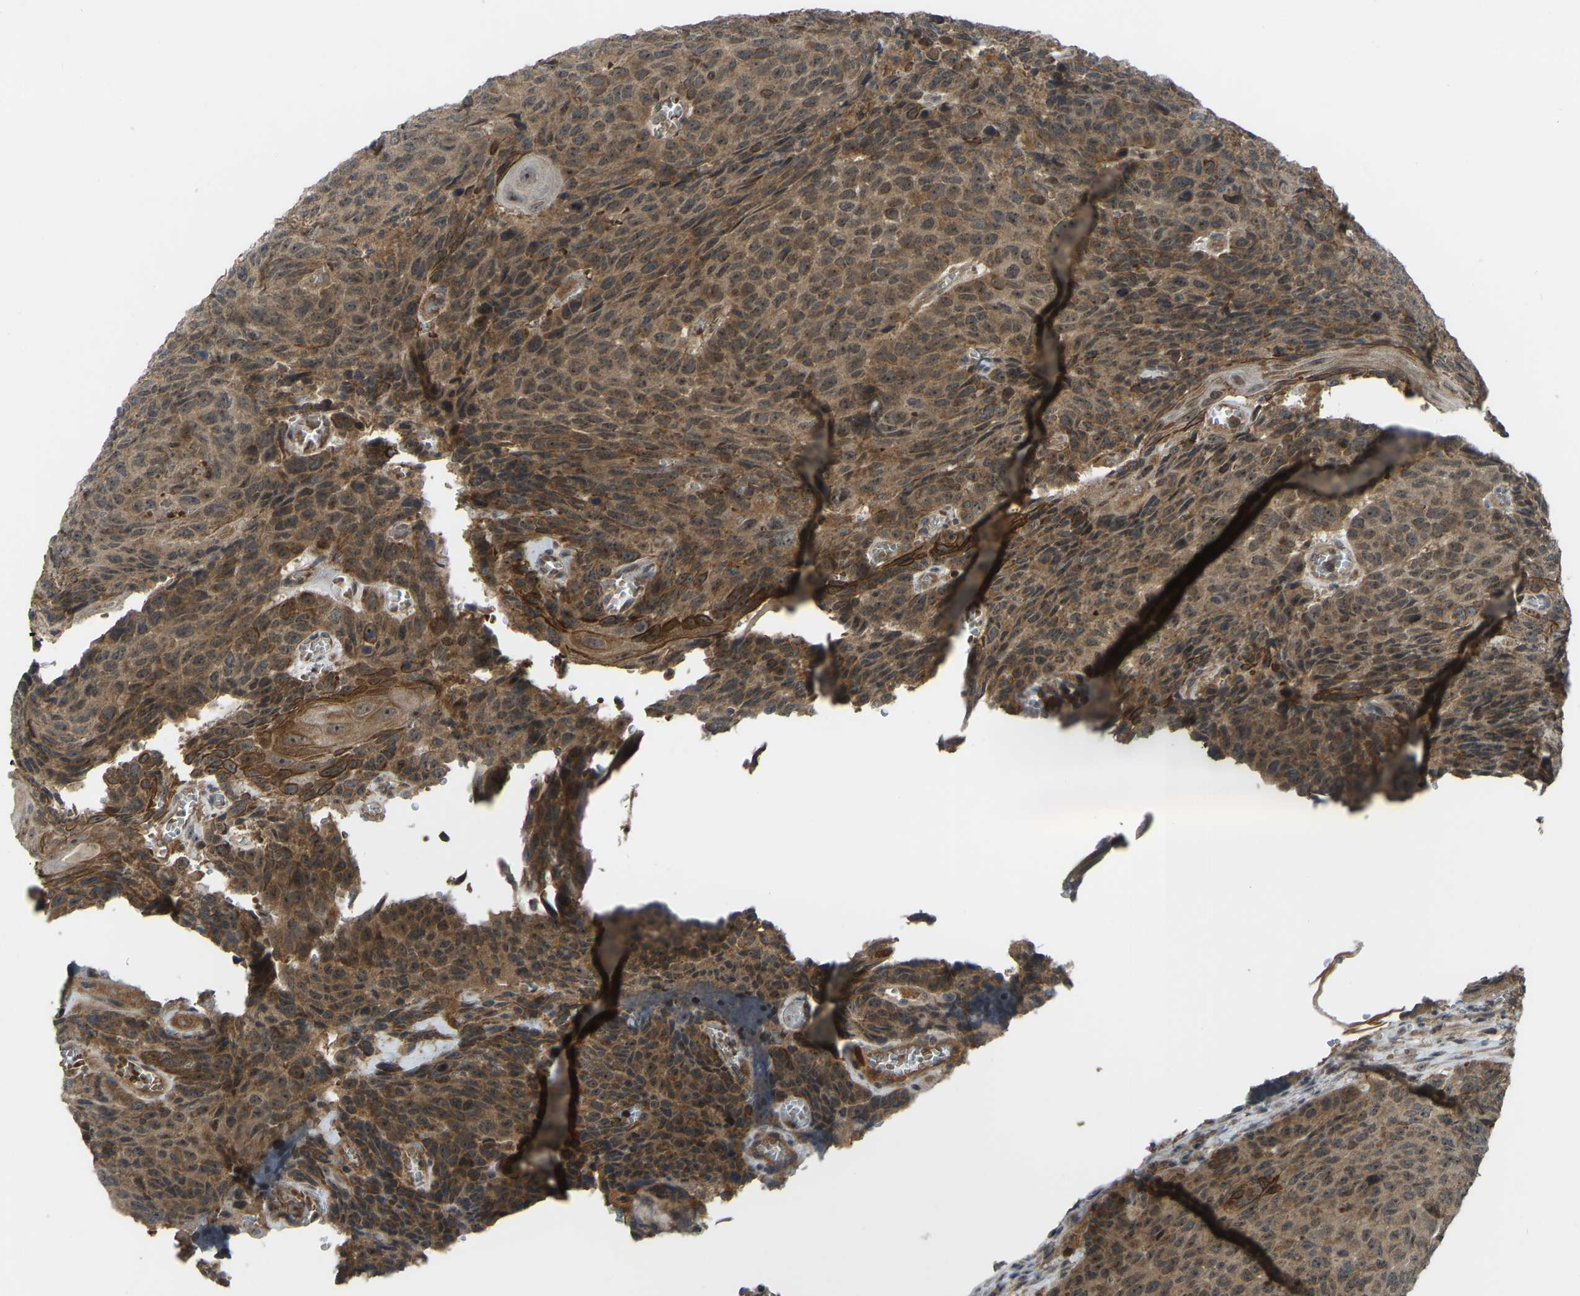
{"staining": {"intensity": "moderate", "quantity": ">75%", "location": "cytoplasmic/membranous"}, "tissue": "head and neck cancer", "cell_type": "Tumor cells", "image_type": "cancer", "snomed": [{"axis": "morphology", "description": "Squamous cell carcinoma, NOS"}, {"axis": "topography", "description": "Head-Neck"}], "caption": "Approximately >75% of tumor cells in human head and neck cancer (squamous cell carcinoma) exhibit moderate cytoplasmic/membranous protein staining as visualized by brown immunohistochemical staining.", "gene": "ZNF71", "patient": {"sex": "male", "age": 66}}